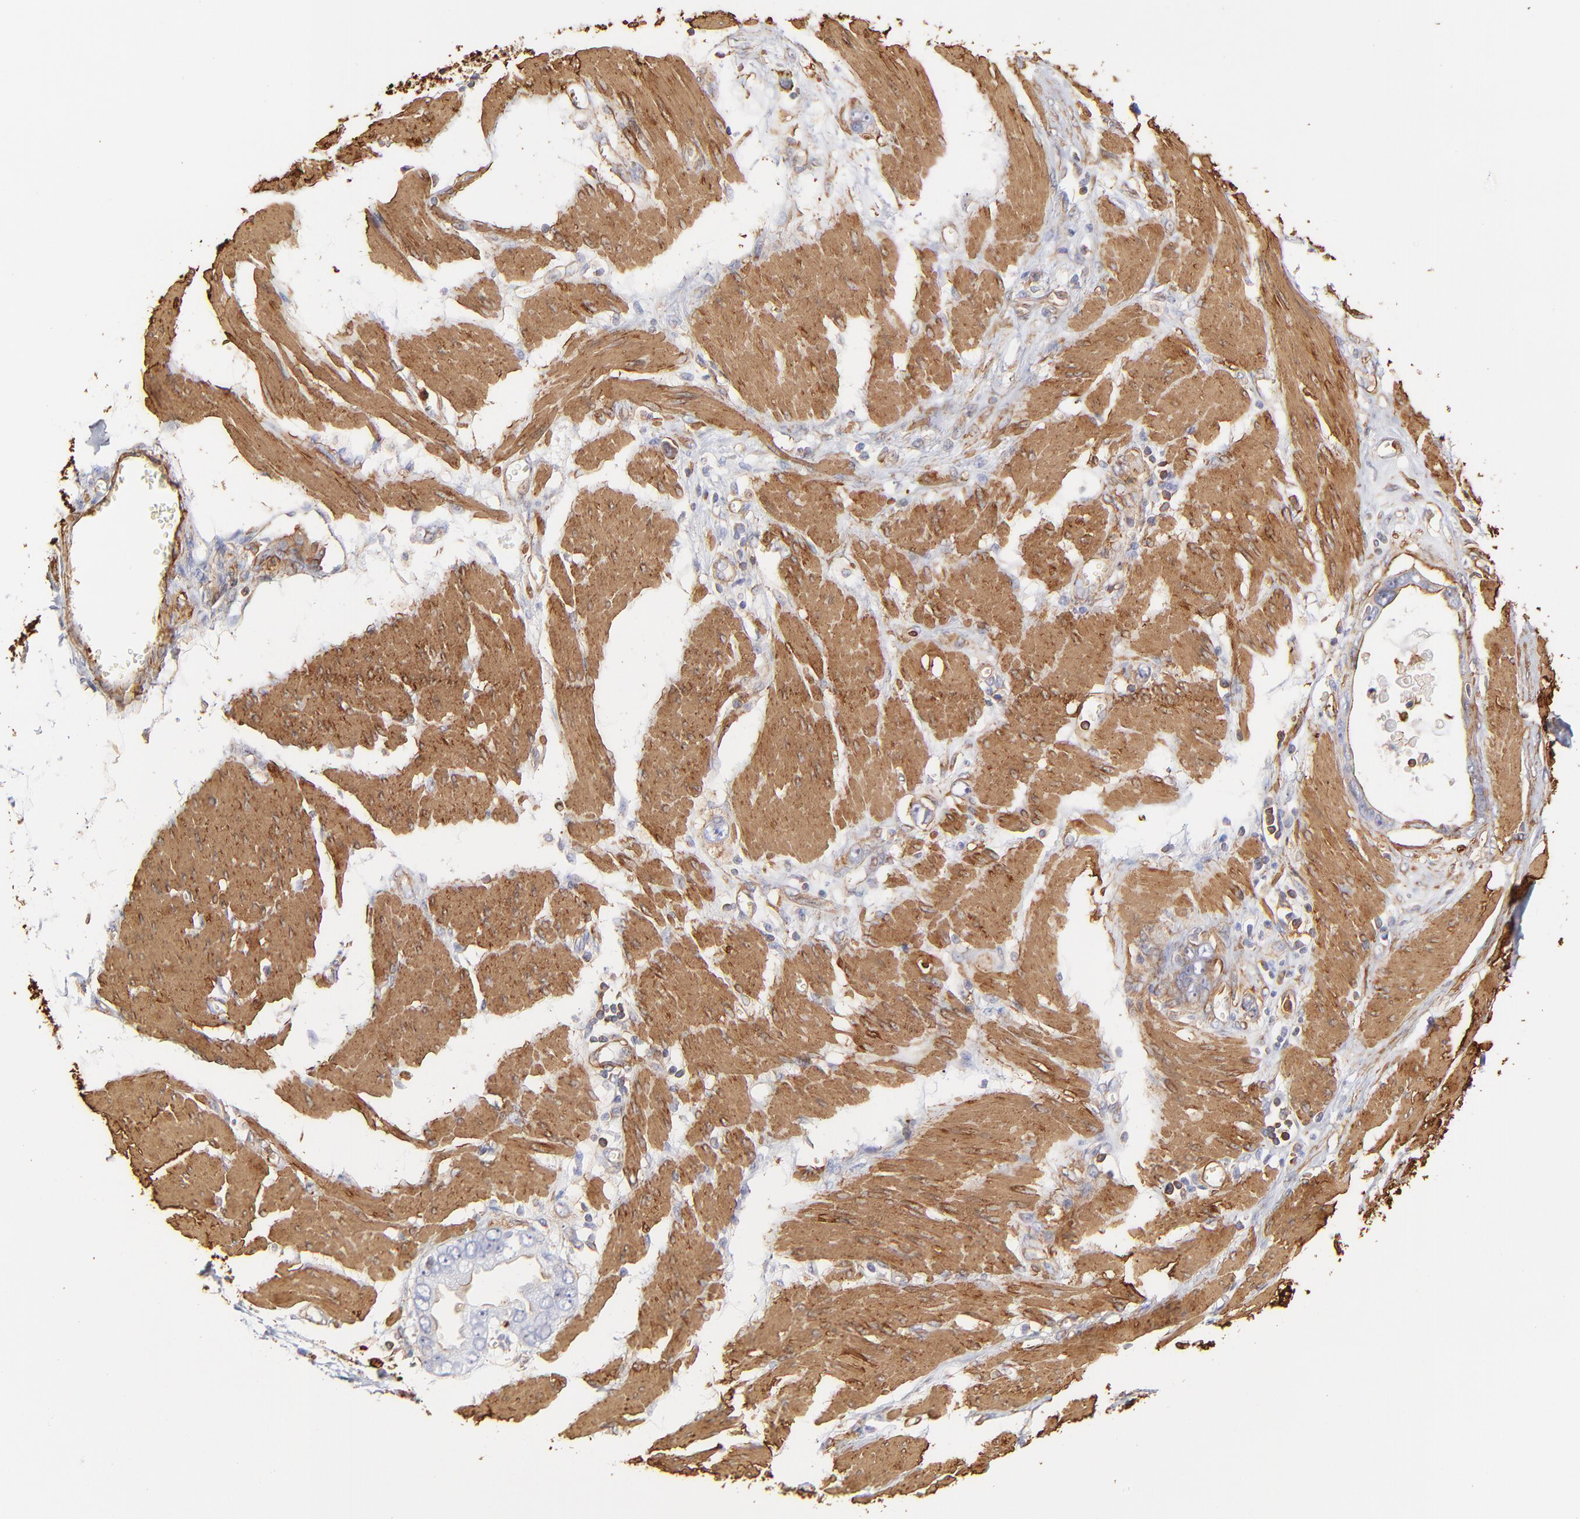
{"staining": {"intensity": "weak", "quantity": "25%-75%", "location": "cytoplasmic/membranous"}, "tissue": "stomach cancer", "cell_type": "Tumor cells", "image_type": "cancer", "snomed": [{"axis": "morphology", "description": "Adenocarcinoma, NOS"}, {"axis": "topography", "description": "Stomach"}], "caption": "Human adenocarcinoma (stomach) stained with a brown dye exhibits weak cytoplasmic/membranous positive positivity in about 25%-75% of tumor cells.", "gene": "FLNA", "patient": {"sex": "male", "age": 78}}